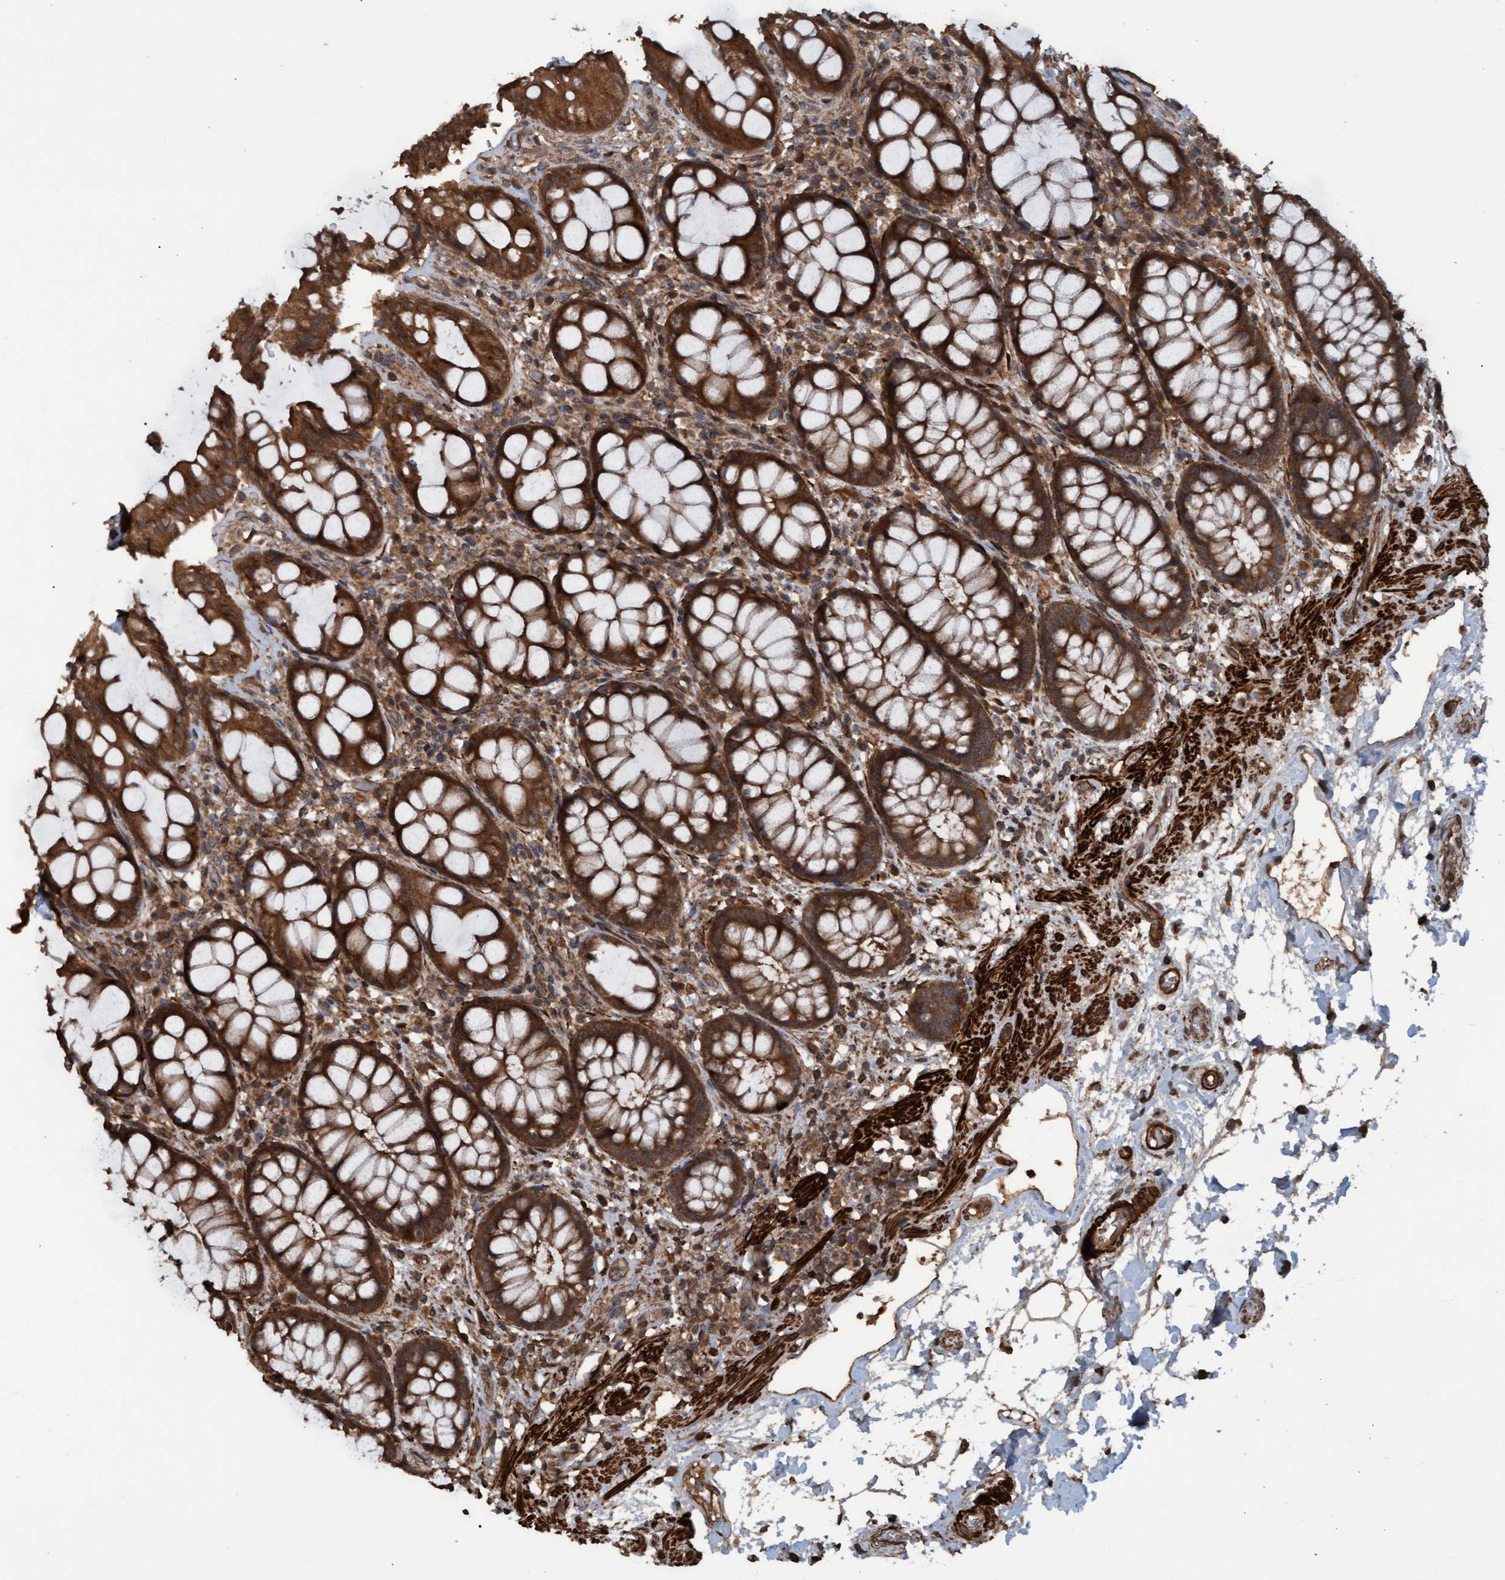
{"staining": {"intensity": "strong", "quantity": ">75%", "location": "cytoplasmic/membranous"}, "tissue": "rectum", "cell_type": "Glandular cells", "image_type": "normal", "snomed": [{"axis": "morphology", "description": "Normal tissue, NOS"}, {"axis": "topography", "description": "Rectum"}], "caption": "Immunohistochemical staining of benign human rectum demonstrates >75% levels of strong cytoplasmic/membranous protein staining in about >75% of glandular cells. The protein is stained brown, and the nuclei are stained in blue (DAB IHC with brightfield microscopy, high magnification).", "gene": "GGT6", "patient": {"sex": "male", "age": 64}}